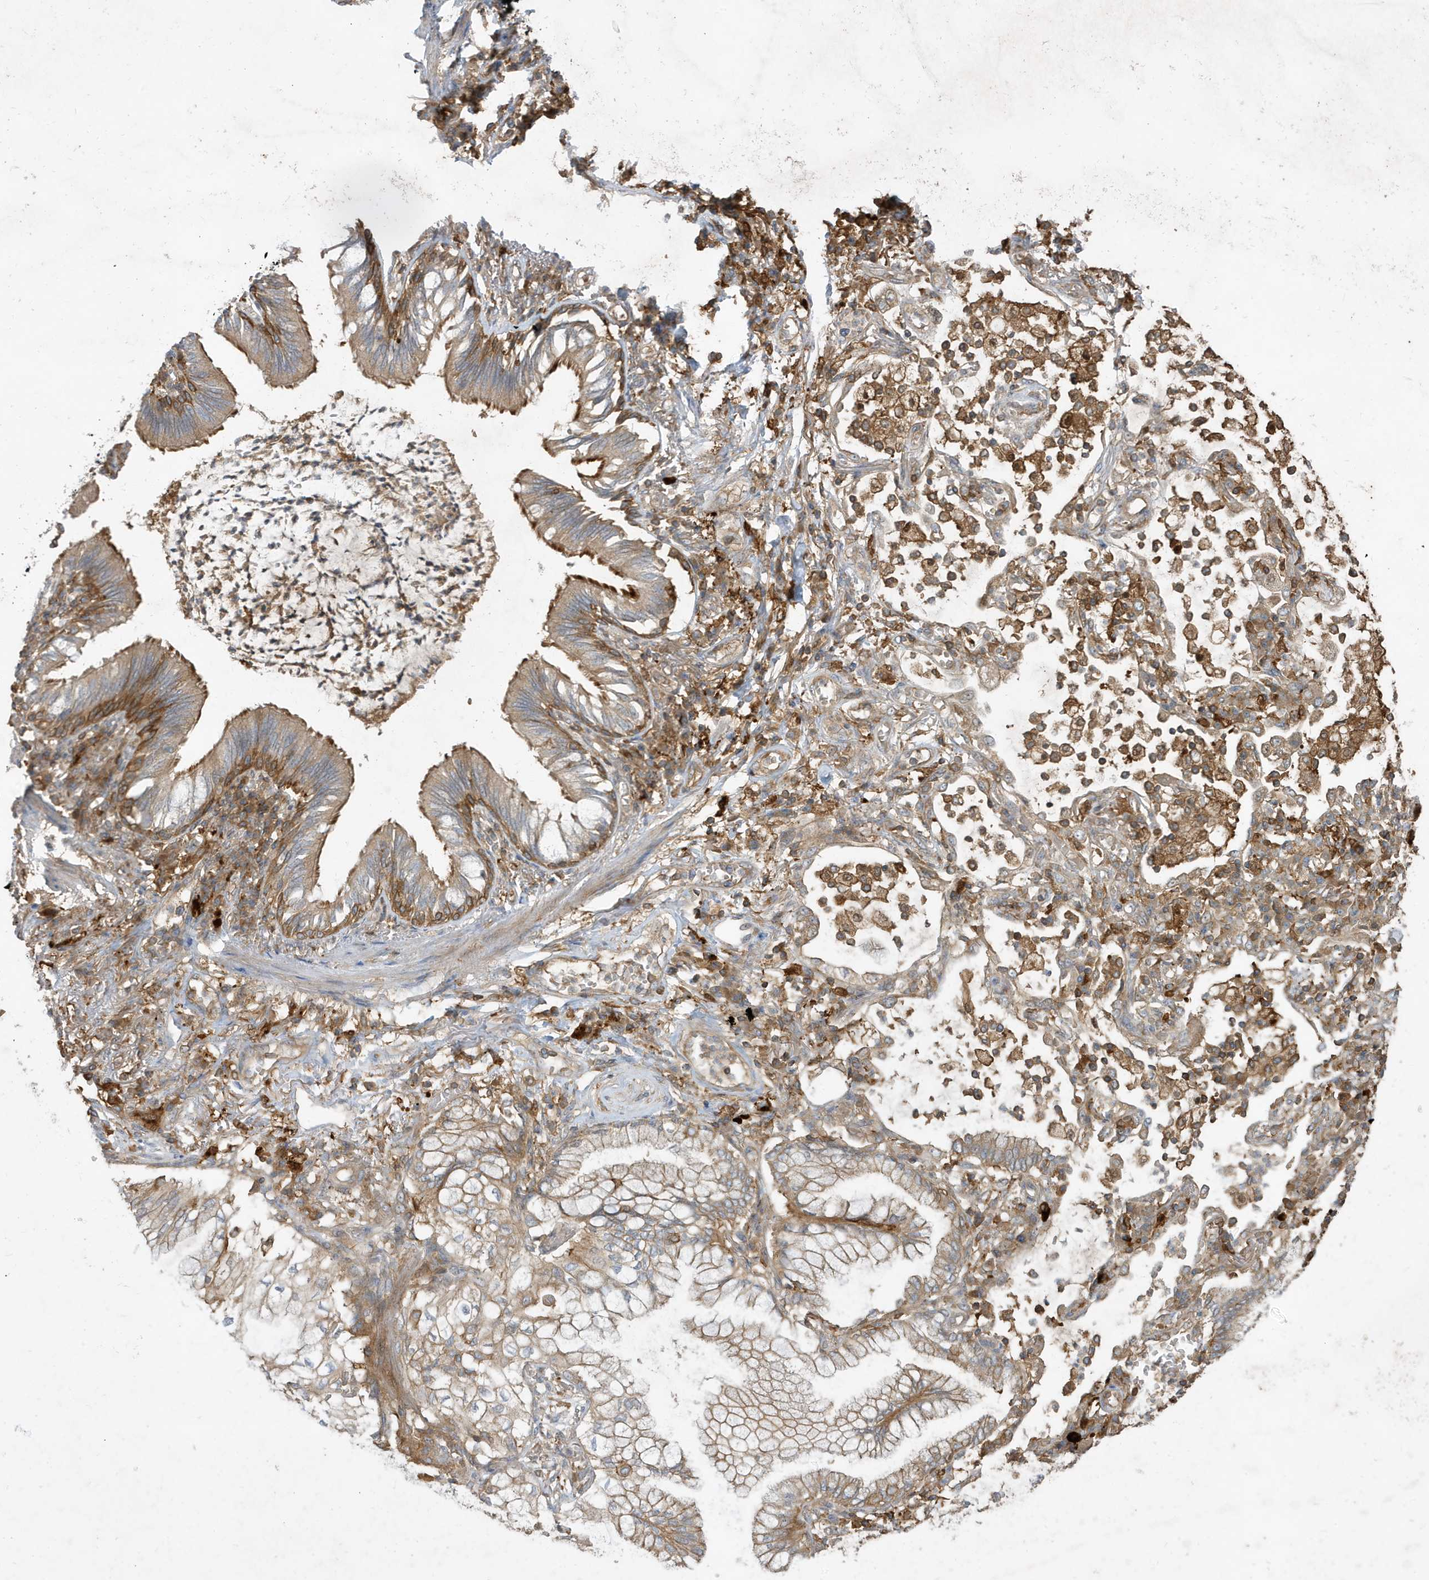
{"staining": {"intensity": "moderate", "quantity": "25%-75%", "location": "cytoplasmic/membranous"}, "tissue": "lung cancer", "cell_type": "Tumor cells", "image_type": "cancer", "snomed": [{"axis": "morphology", "description": "Adenocarcinoma, NOS"}, {"axis": "topography", "description": "Lung"}], "caption": "Protein analysis of adenocarcinoma (lung) tissue demonstrates moderate cytoplasmic/membranous expression in about 25%-75% of tumor cells.", "gene": "ABTB1", "patient": {"sex": "female", "age": 70}}